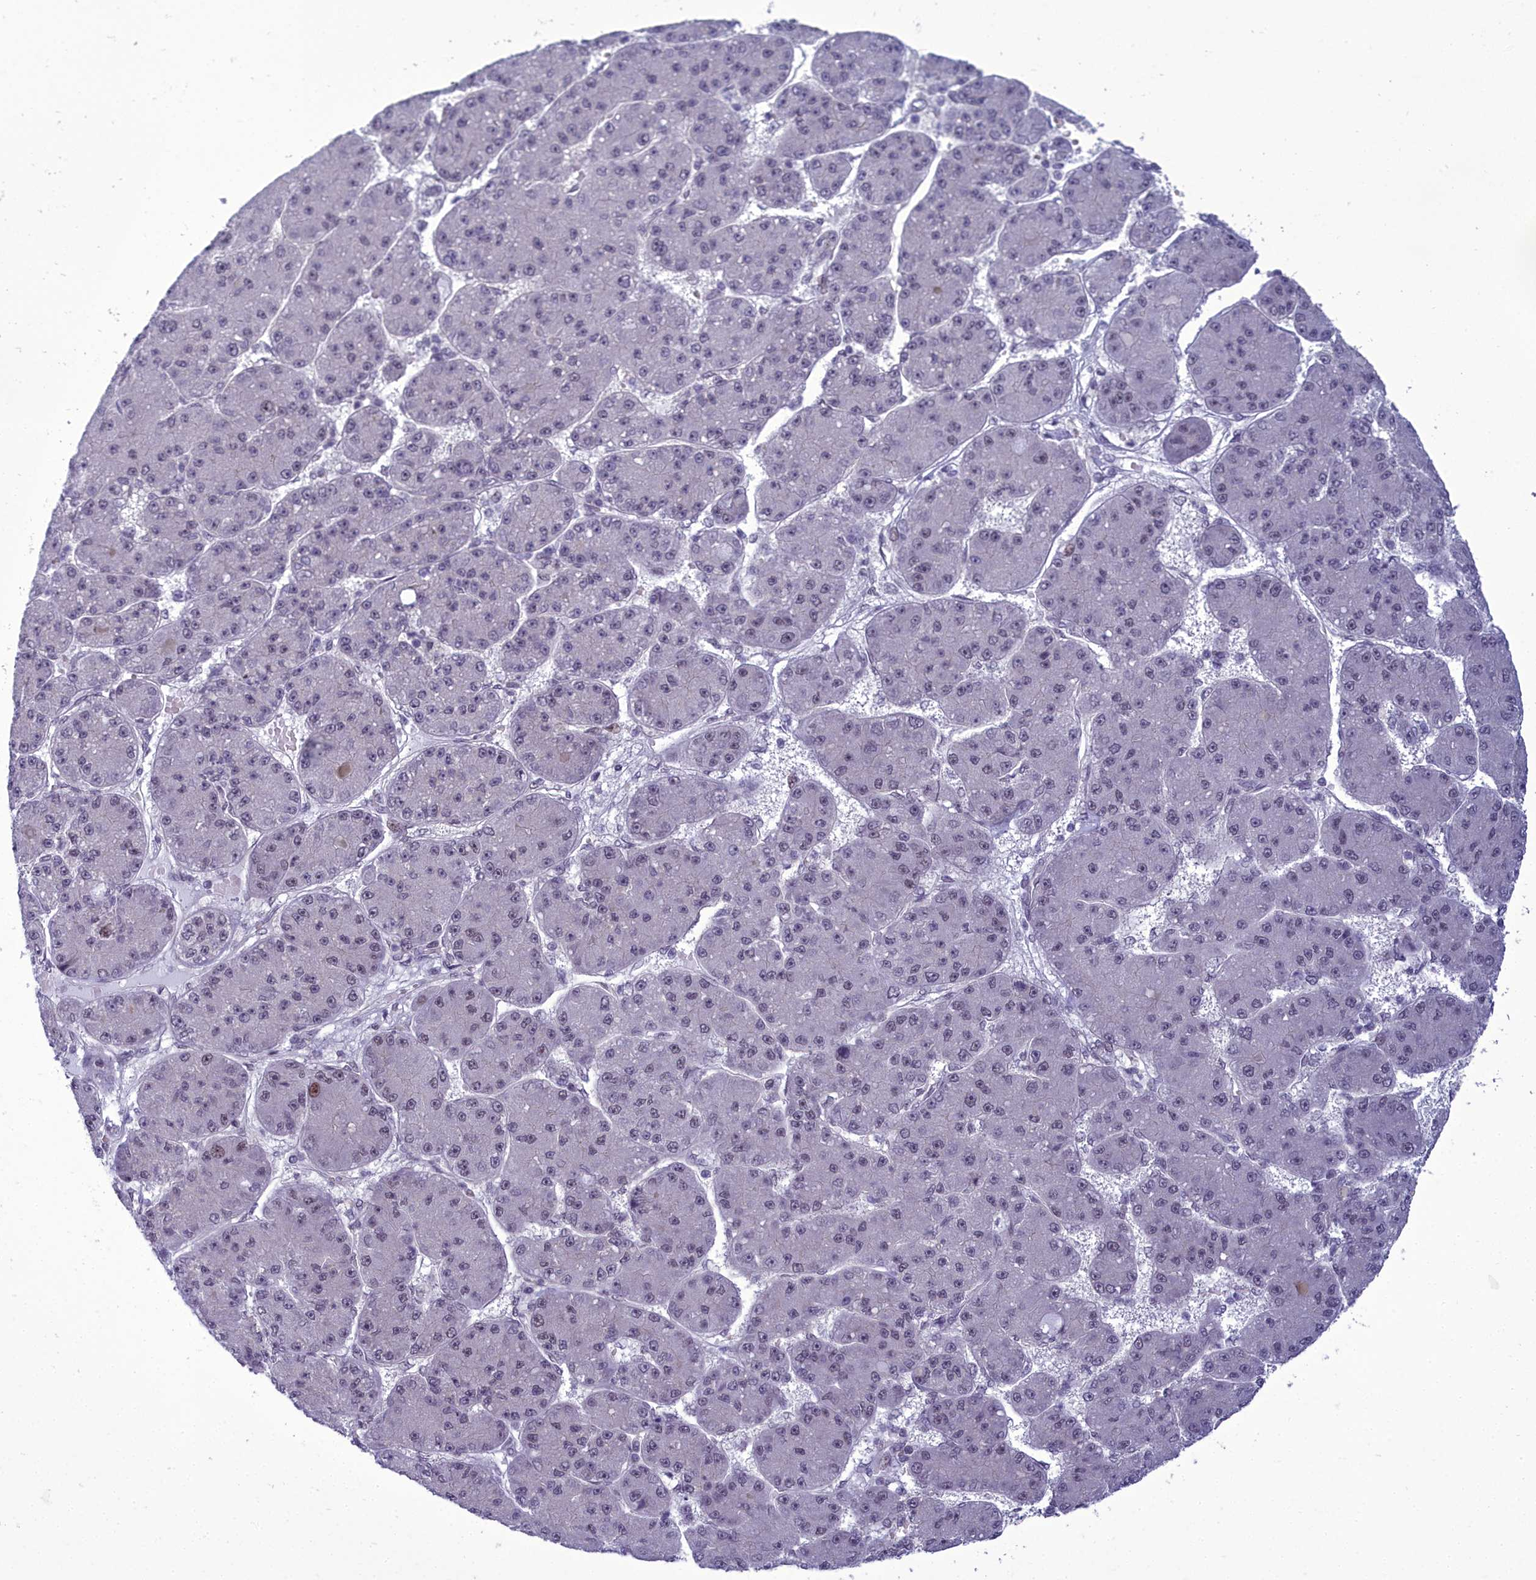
{"staining": {"intensity": "weak", "quantity": "<25%", "location": "nuclear"}, "tissue": "liver cancer", "cell_type": "Tumor cells", "image_type": "cancer", "snomed": [{"axis": "morphology", "description": "Carcinoma, Hepatocellular, NOS"}, {"axis": "topography", "description": "Liver"}], "caption": "DAB (3,3'-diaminobenzidine) immunohistochemical staining of human liver cancer (hepatocellular carcinoma) exhibits no significant staining in tumor cells.", "gene": "CEACAM19", "patient": {"sex": "male", "age": 67}}